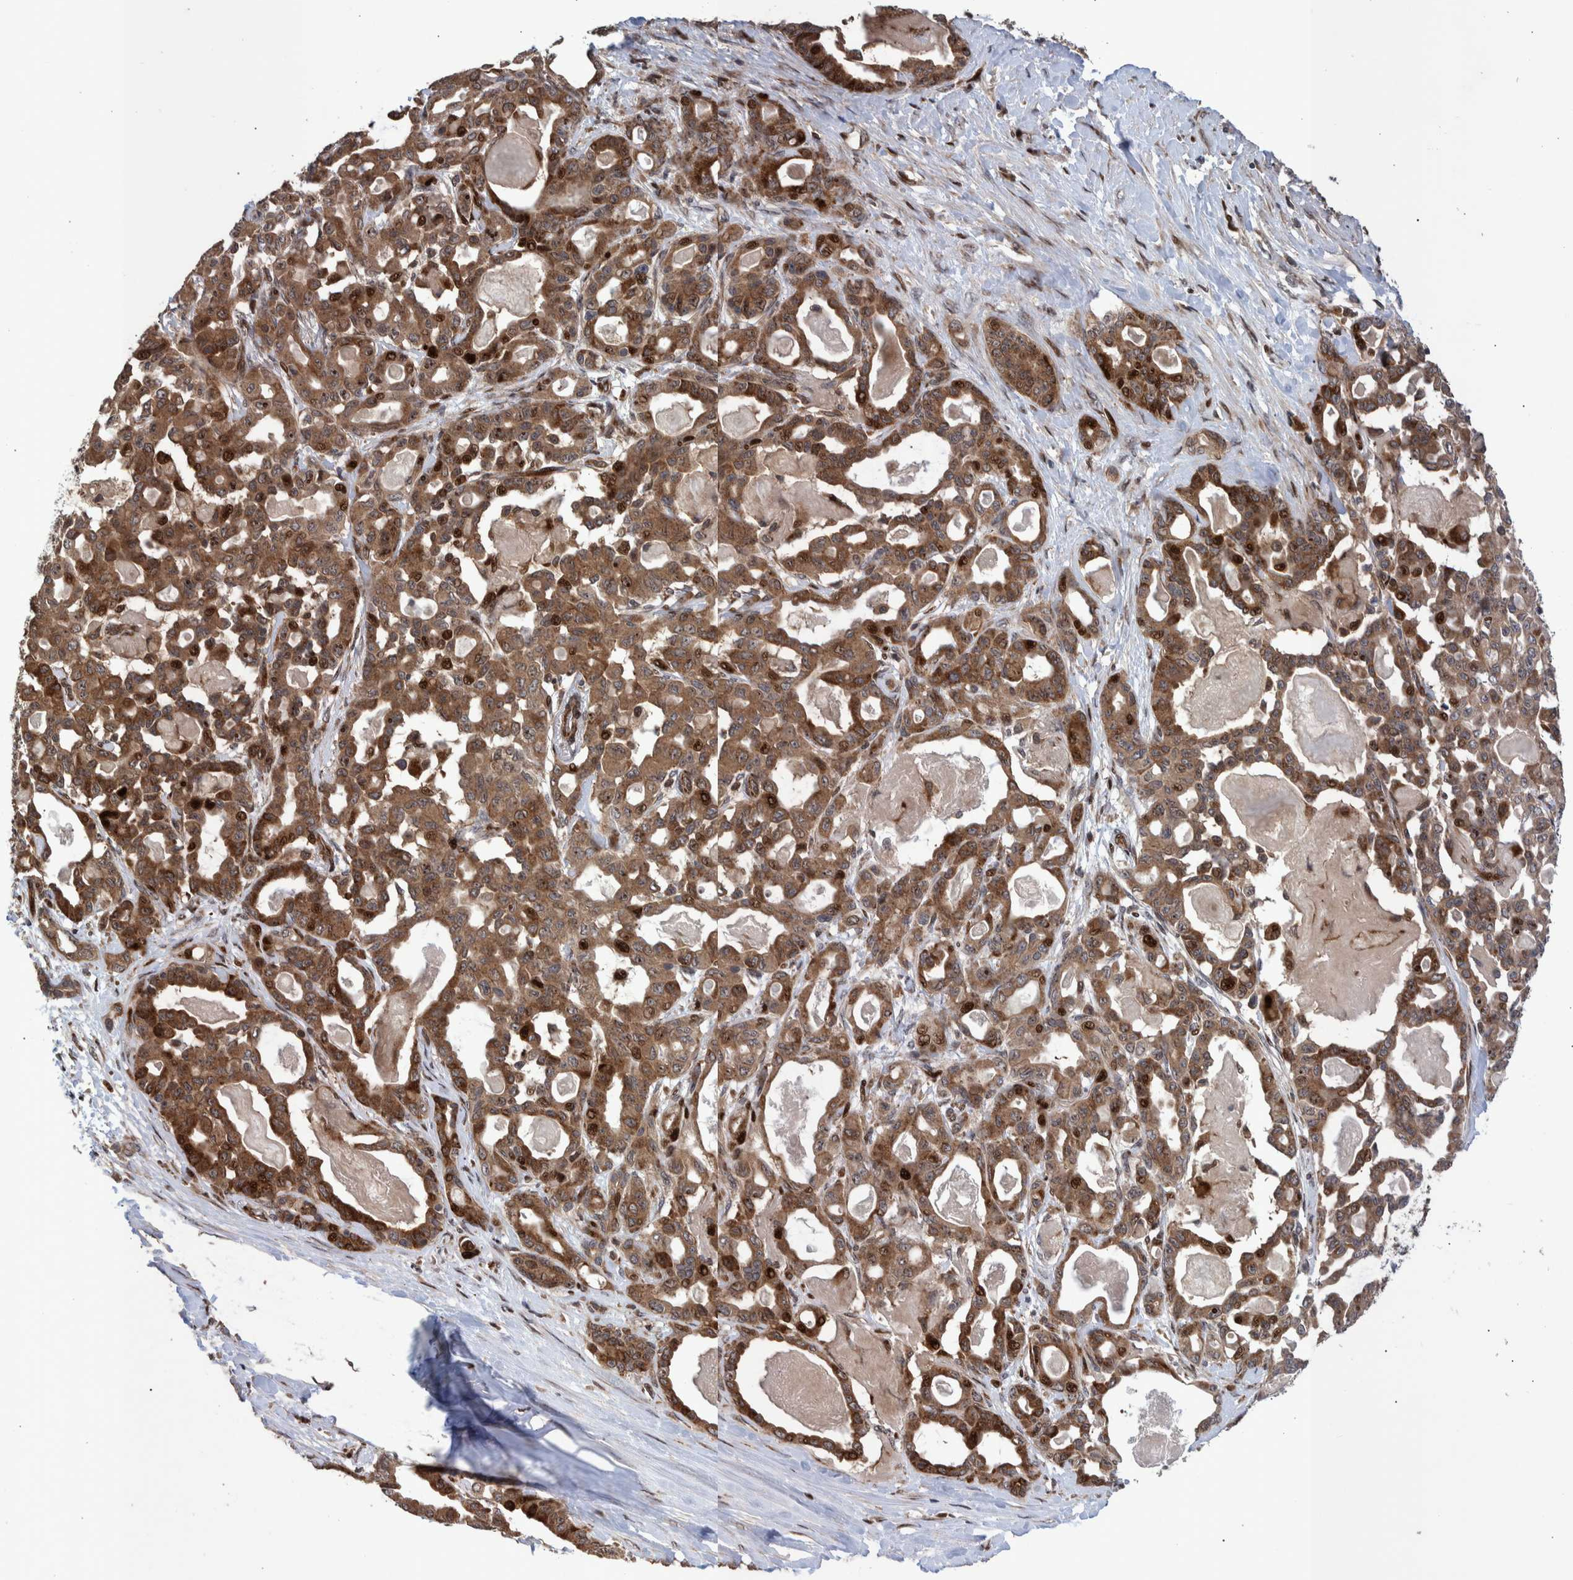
{"staining": {"intensity": "moderate", "quantity": ">75%", "location": "cytoplasmic/membranous,nuclear"}, "tissue": "pancreatic cancer", "cell_type": "Tumor cells", "image_type": "cancer", "snomed": [{"axis": "morphology", "description": "Adenocarcinoma, NOS"}, {"axis": "topography", "description": "Pancreas"}], "caption": "Human pancreatic cancer (adenocarcinoma) stained with a brown dye exhibits moderate cytoplasmic/membranous and nuclear positive expression in approximately >75% of tumor cells.", "gene": "SHISA6", "patient": {"sex": "male", "age": 63}}